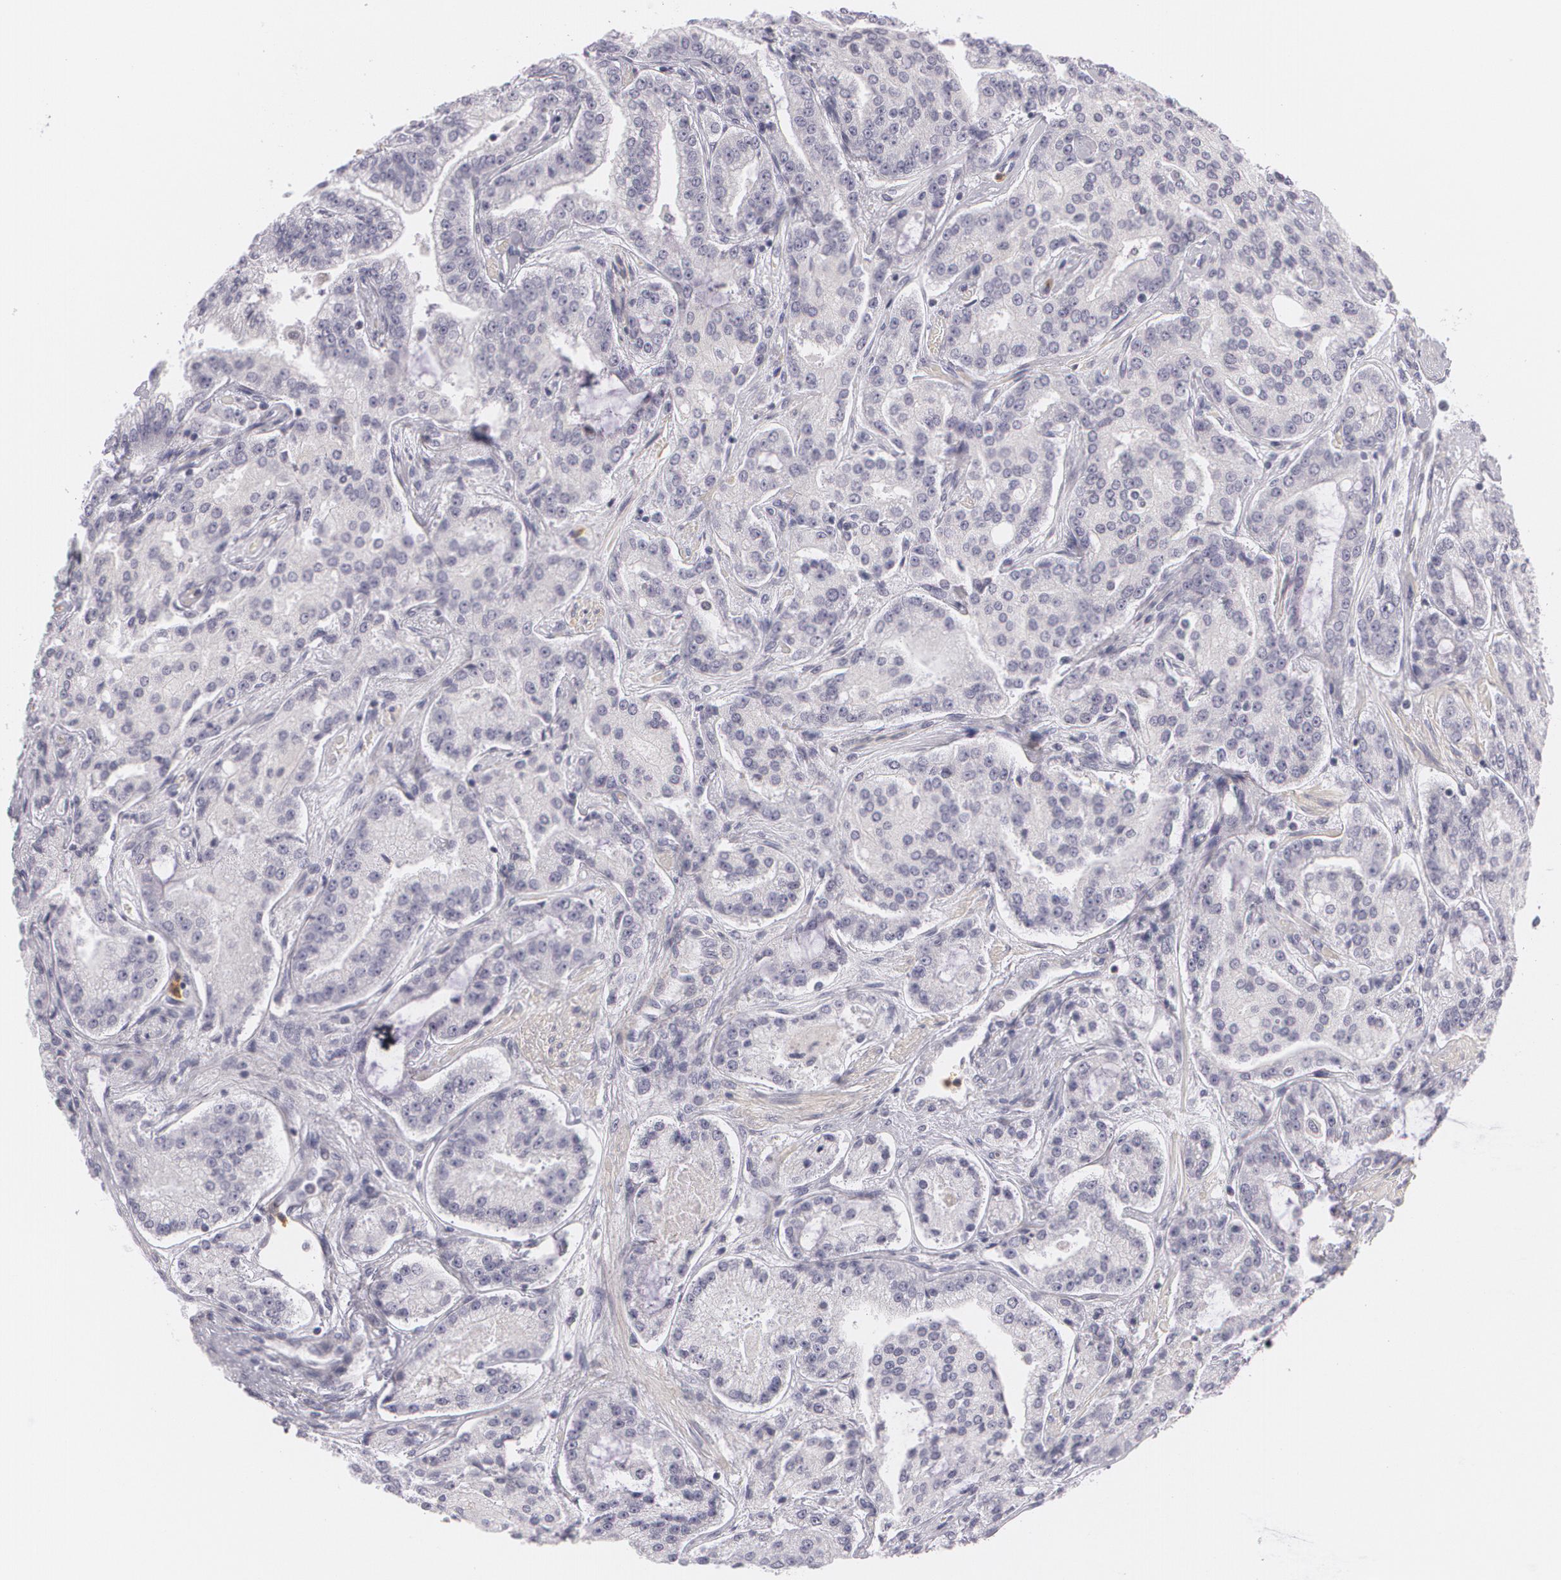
{"staining": {"intensity": "negative", "quantity": "none", "location": "none"}, "tissue": "prostate cancer", "cell_type": "Tumor cells", "image_type": "cancer", "snomed": [{"axis": "morphology", "description": "Adenocarcinoma, Medium grade"}, {"axis": "topography", "description": "Prostate"}], "caption": "This is an immunohistochemistry (IHC) image of prostate cancer. There is no staining in tumor cells.", "gene": "FAM181A", "patient": {"sex": "male", "age": 72}}